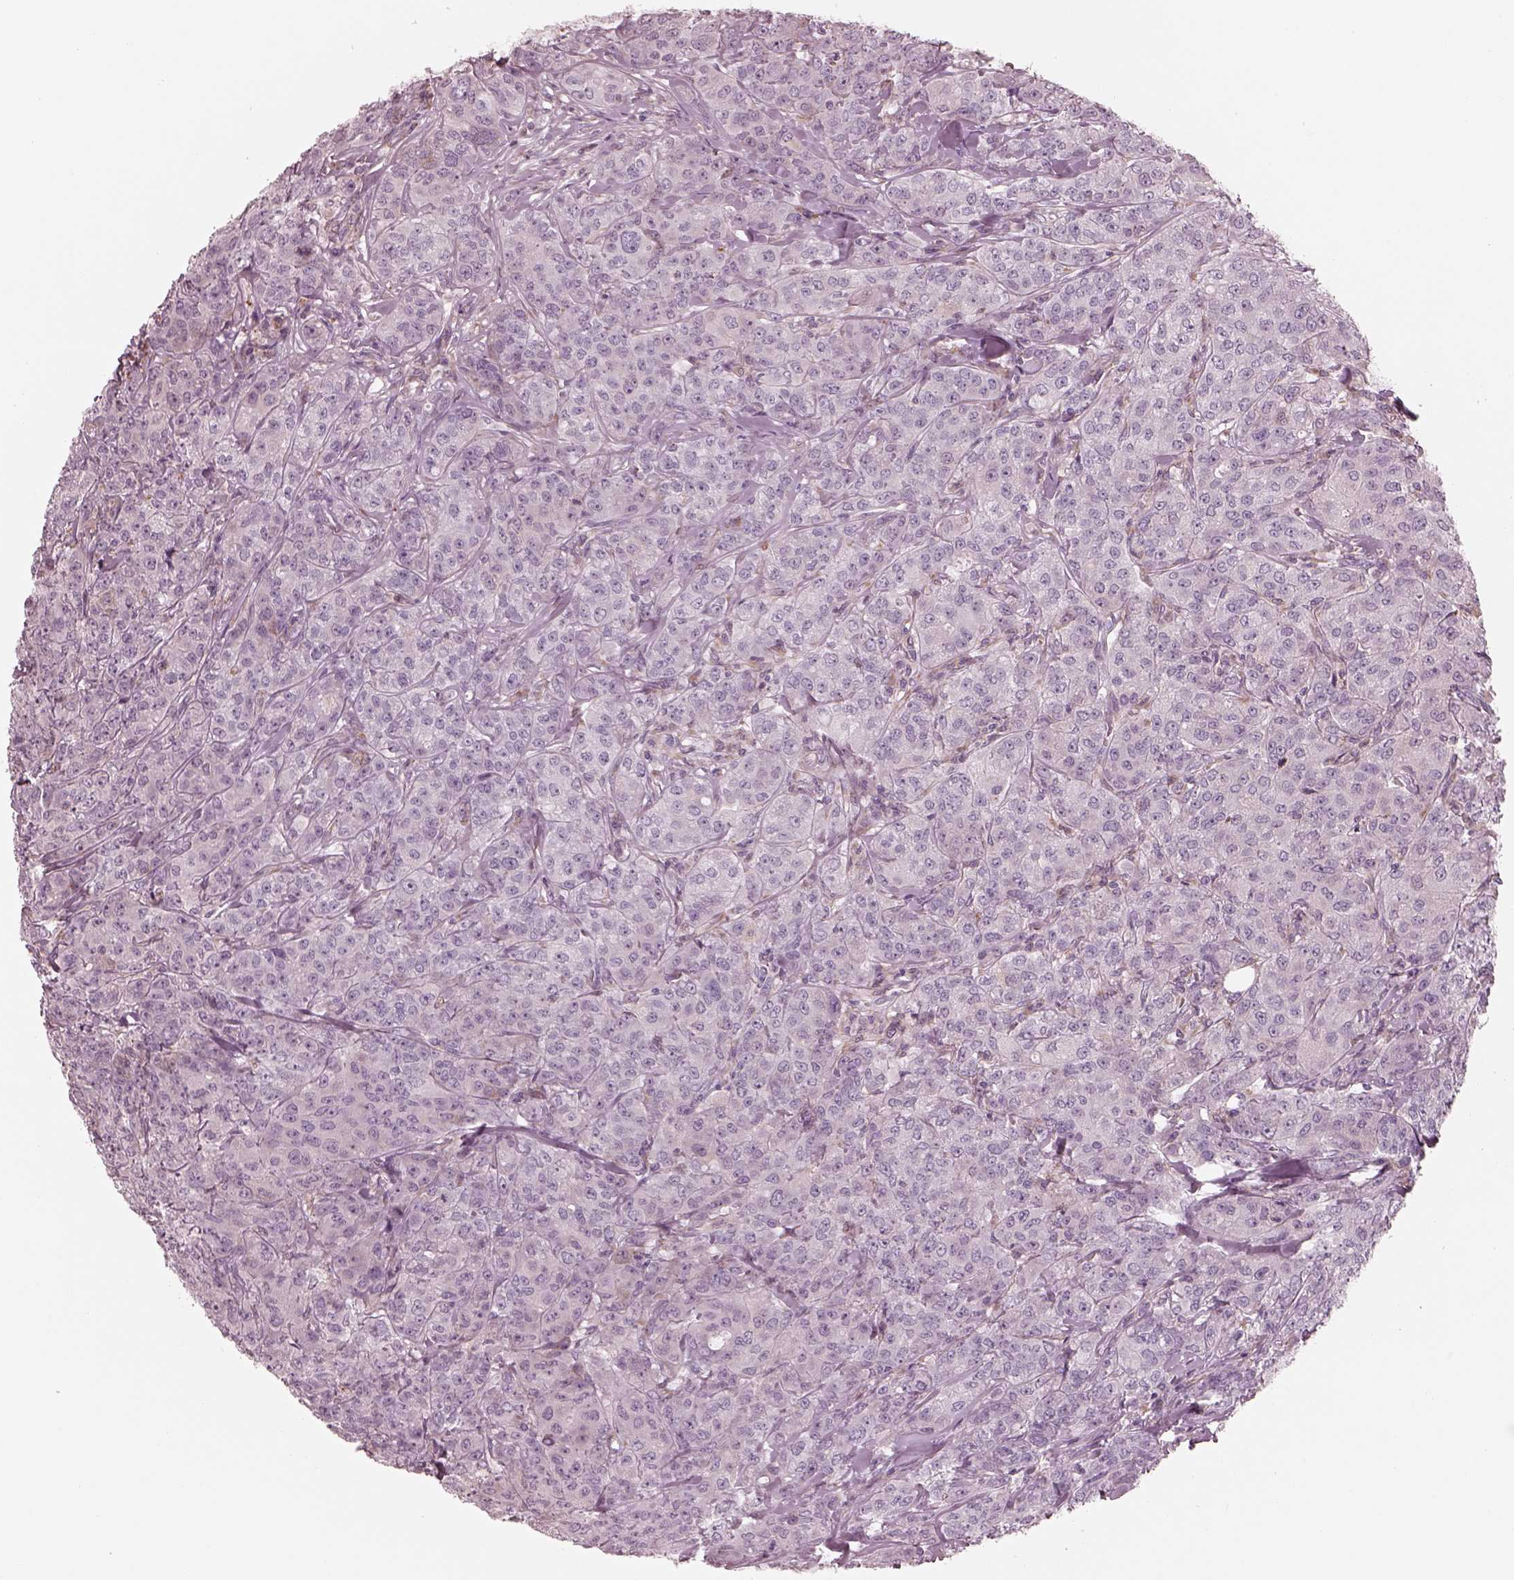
{"staining": {"intensity": "negative", "quantity": "none", "location": "none"}, "tissue": "breast cancer", "cell_type": "Tumor cells", "image_type": "cancer", "snomed": [{"axis": "morphology", "description": "Duct carcinoma"}, {"axis": "topography", "description": "Breast"}], "caption": "There is no significant positivity in tumor cells of invasive ductal carcinoma (breast).", "gene": "CADM2", "patient": {"sex": "female", "age": 43}}